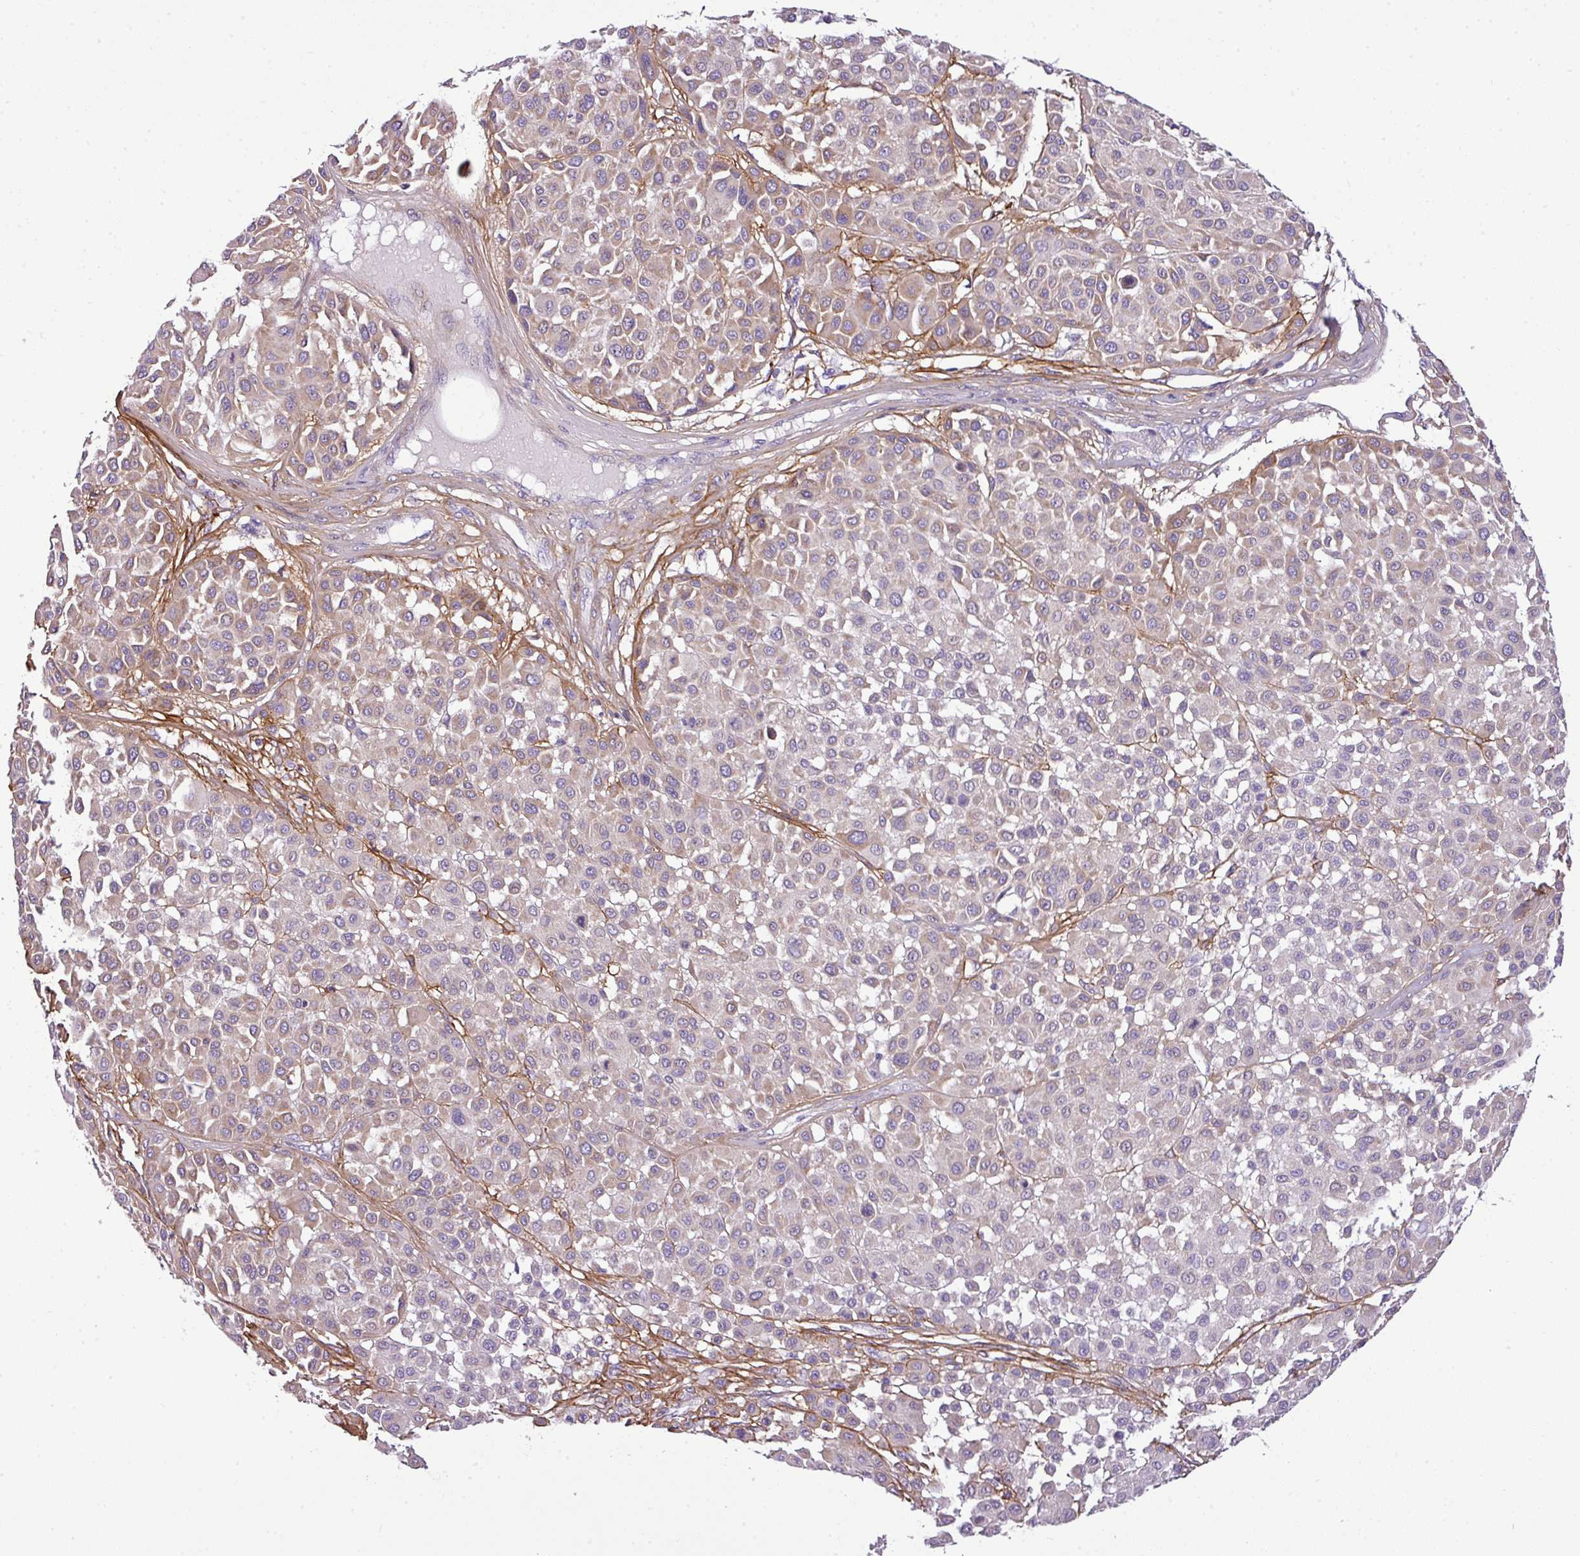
{"staining": {"intensity": "weak", "quantity": "25%-75%", "location": "cytoplasmic/membranous"}, "tissue": "melanoma", "cell_type": "Tumor cells", "image_type": "cancer", "snomed": [{"axis": "morphology", "description": "Malignant melanoma, Metastatic site"}, {"axis": "topography", "description": "Soft tissue"}], "caption": "There is low levels of weak cytoplasmic/membranous positivity in tumor cells of malignant melanoma (metastatic site), as demonstrated by immunohistochemical staining (brown color).", "gene": "PARD6G", "patient": {"sex": "male", "age": 41}}